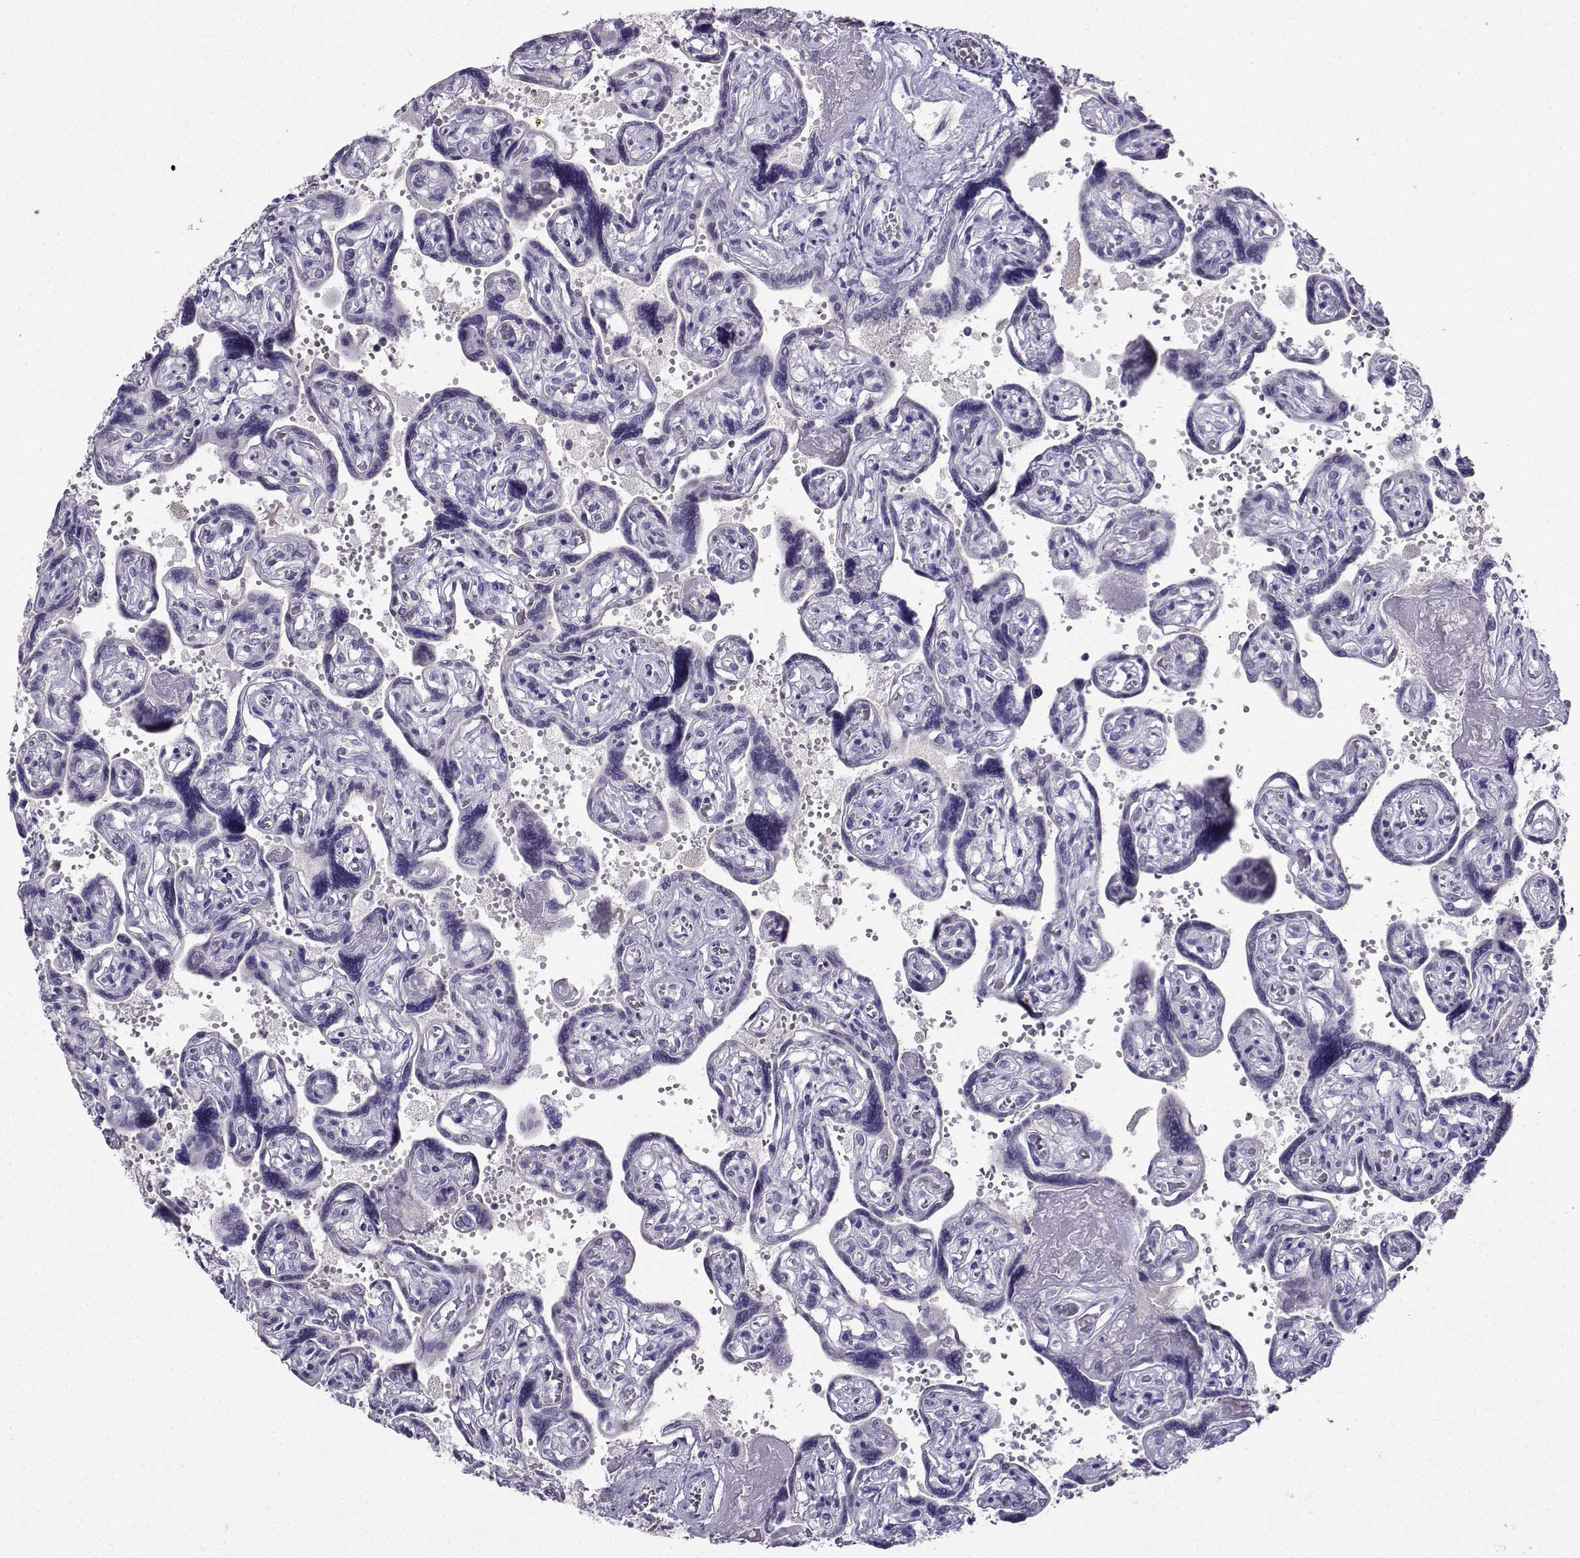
{"staining": {"intensity": "negative", "quantity": "none", "location": "none"}, "tissue": "placenta", "cell_type": "Decidual cells", "image_type": "normal", "snomed": [{"axis": "morphology", "description": "Normal tissue, NOS"}, {"axis": "topography", "description": "Placenta"}], "caption": "DAB immunohistochemical staining of benign human placenta exhibits no significant staining in decidual cells.", "gene": "GRIK4", "patient": {"sex": "female", "age": 32}}